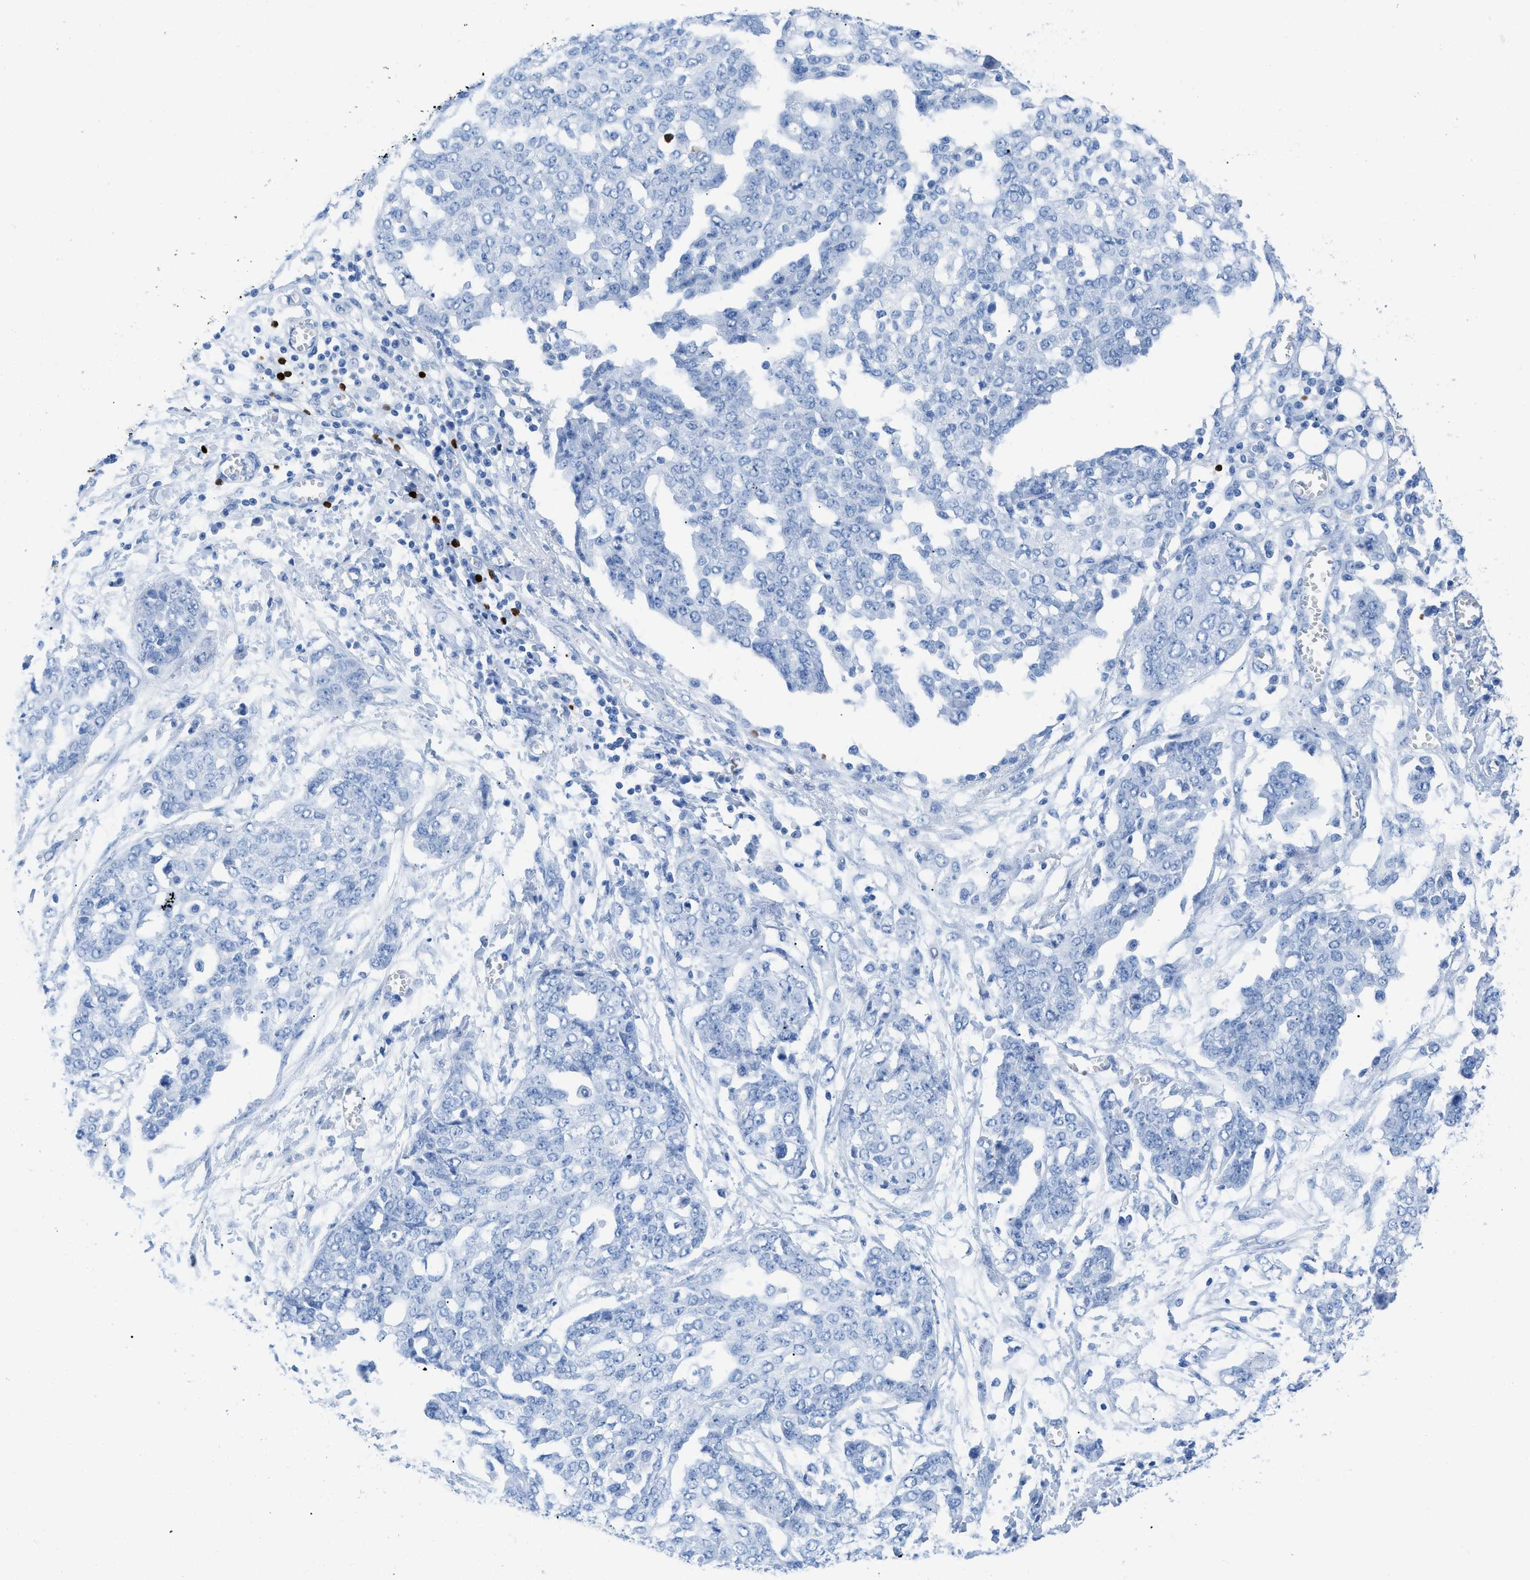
{"staining": {"intensity": "negative", "quantity": "none", "location": "none"}, "tissue": "ovarian cancer", "cell_type": "Tumor cells", "image_type": "cancer", "snomed": [{"axis": "morphology", "description": "Cystadenocarcinoma, serous, NOS"}, {"axis": "topography", "description": "Soft tissue"}, {"axis": "topography", "description": "Ovary"}], "caption": "Ovarian cancer (serous cystadenocarcinoma) was stained to show a protein in brown. There is no significant expression in tumor cells.", "gene": "TCL1A", "patient": {"sex": "female", "age": 57}}